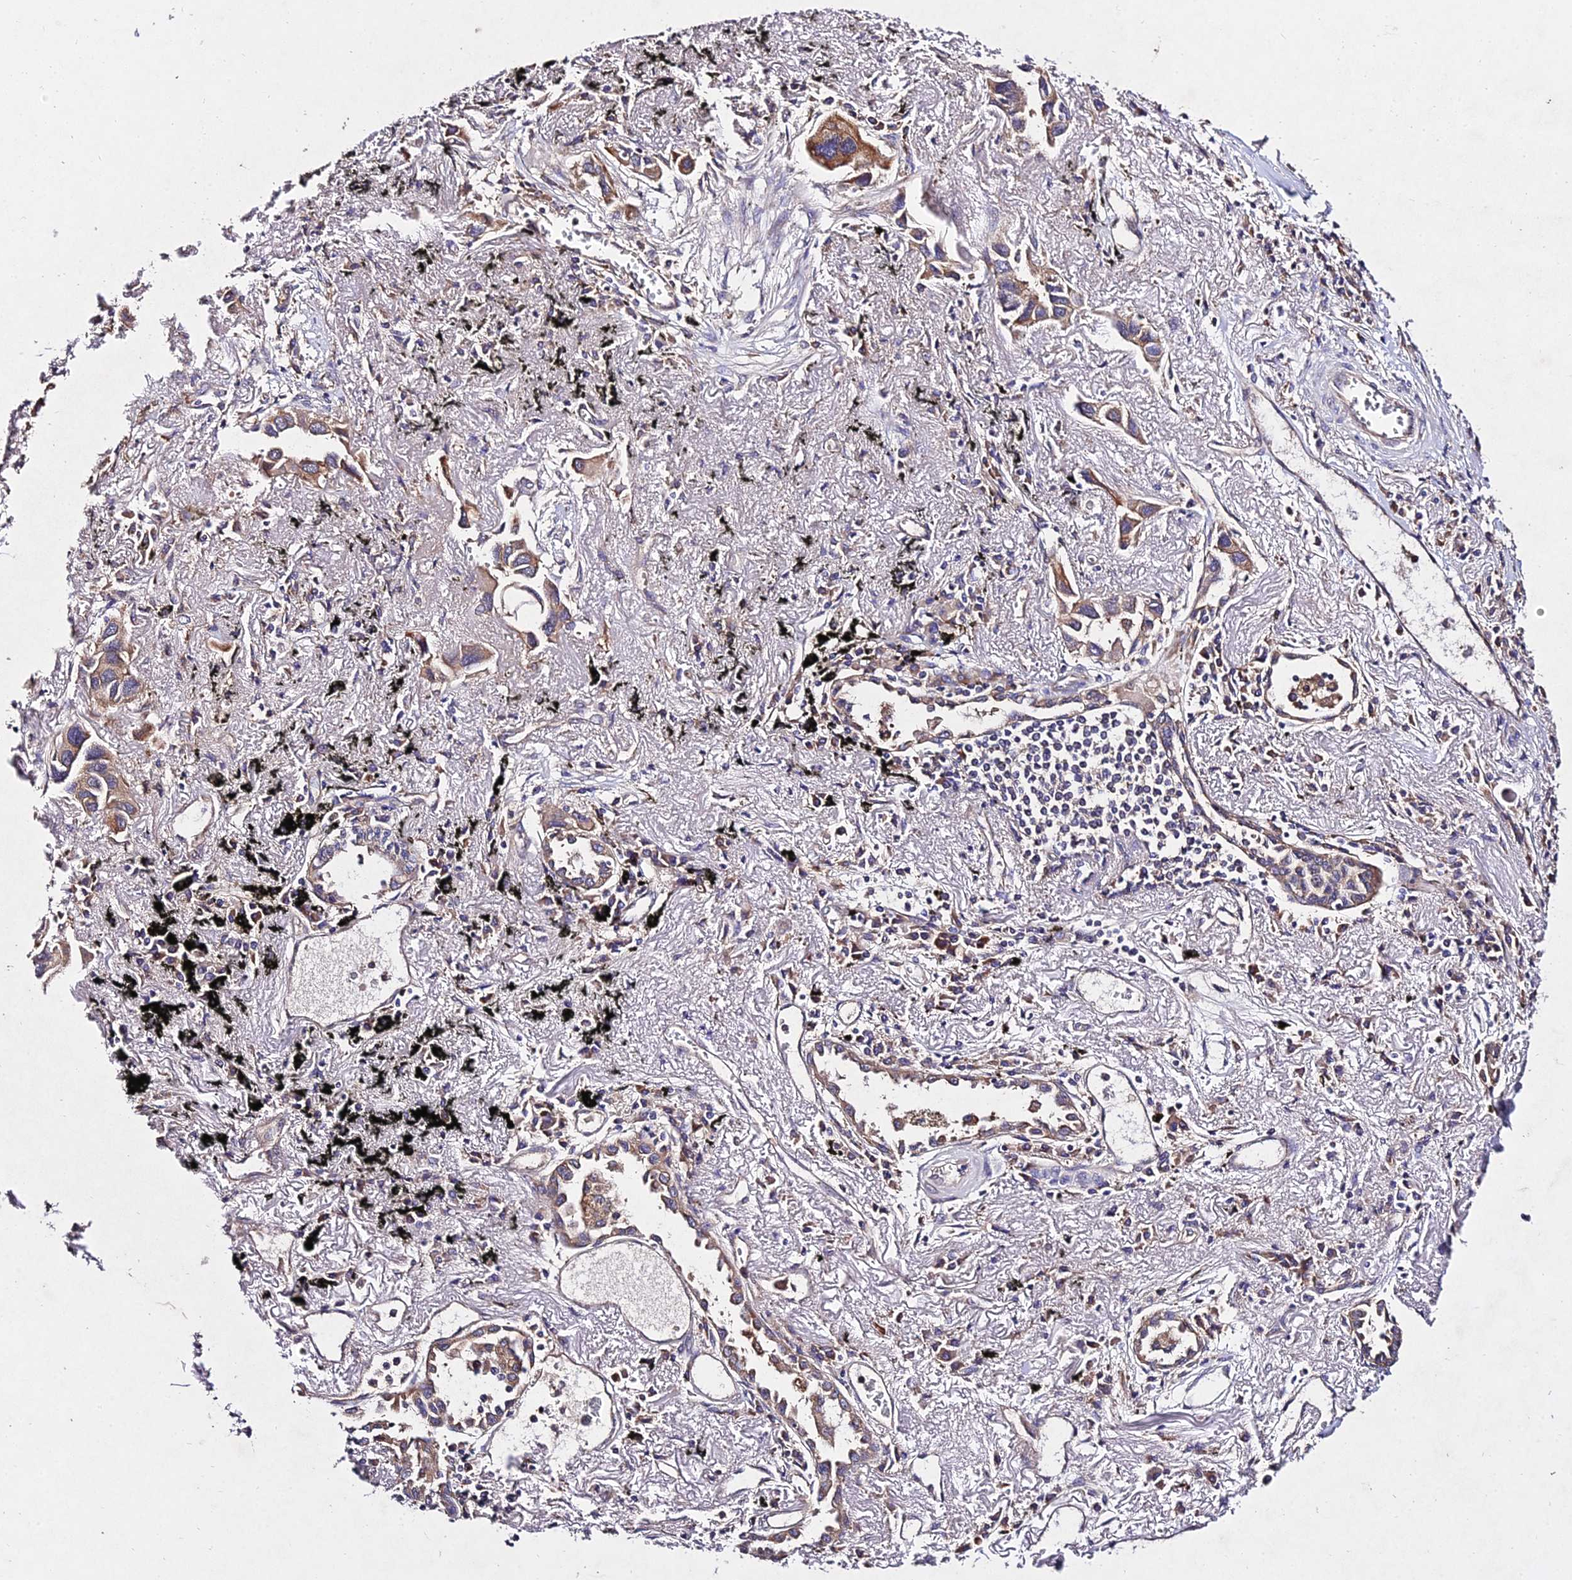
{"staining": {"intensity": "moderate", "quantity": "25%-75%", "location": "cytoplasmic/membranous"}, "tissue": "lung cancer", "cell_type": "Tumor cells", "image_type": "cancer", "snomed": [{"axis": "morphology", "description": "Adenocarcinoma, NOS"}, {"axis": "topography", "description": "Lung"}], "caption": "Human lung adenocarcinoma stained for a protein (brown) shows moderate cytoplasmic/membranous positive positivity in about 25%-75% of tumor cells.", "gene": "AP3M2", "patient": {"sex": "female", "age": 76}}